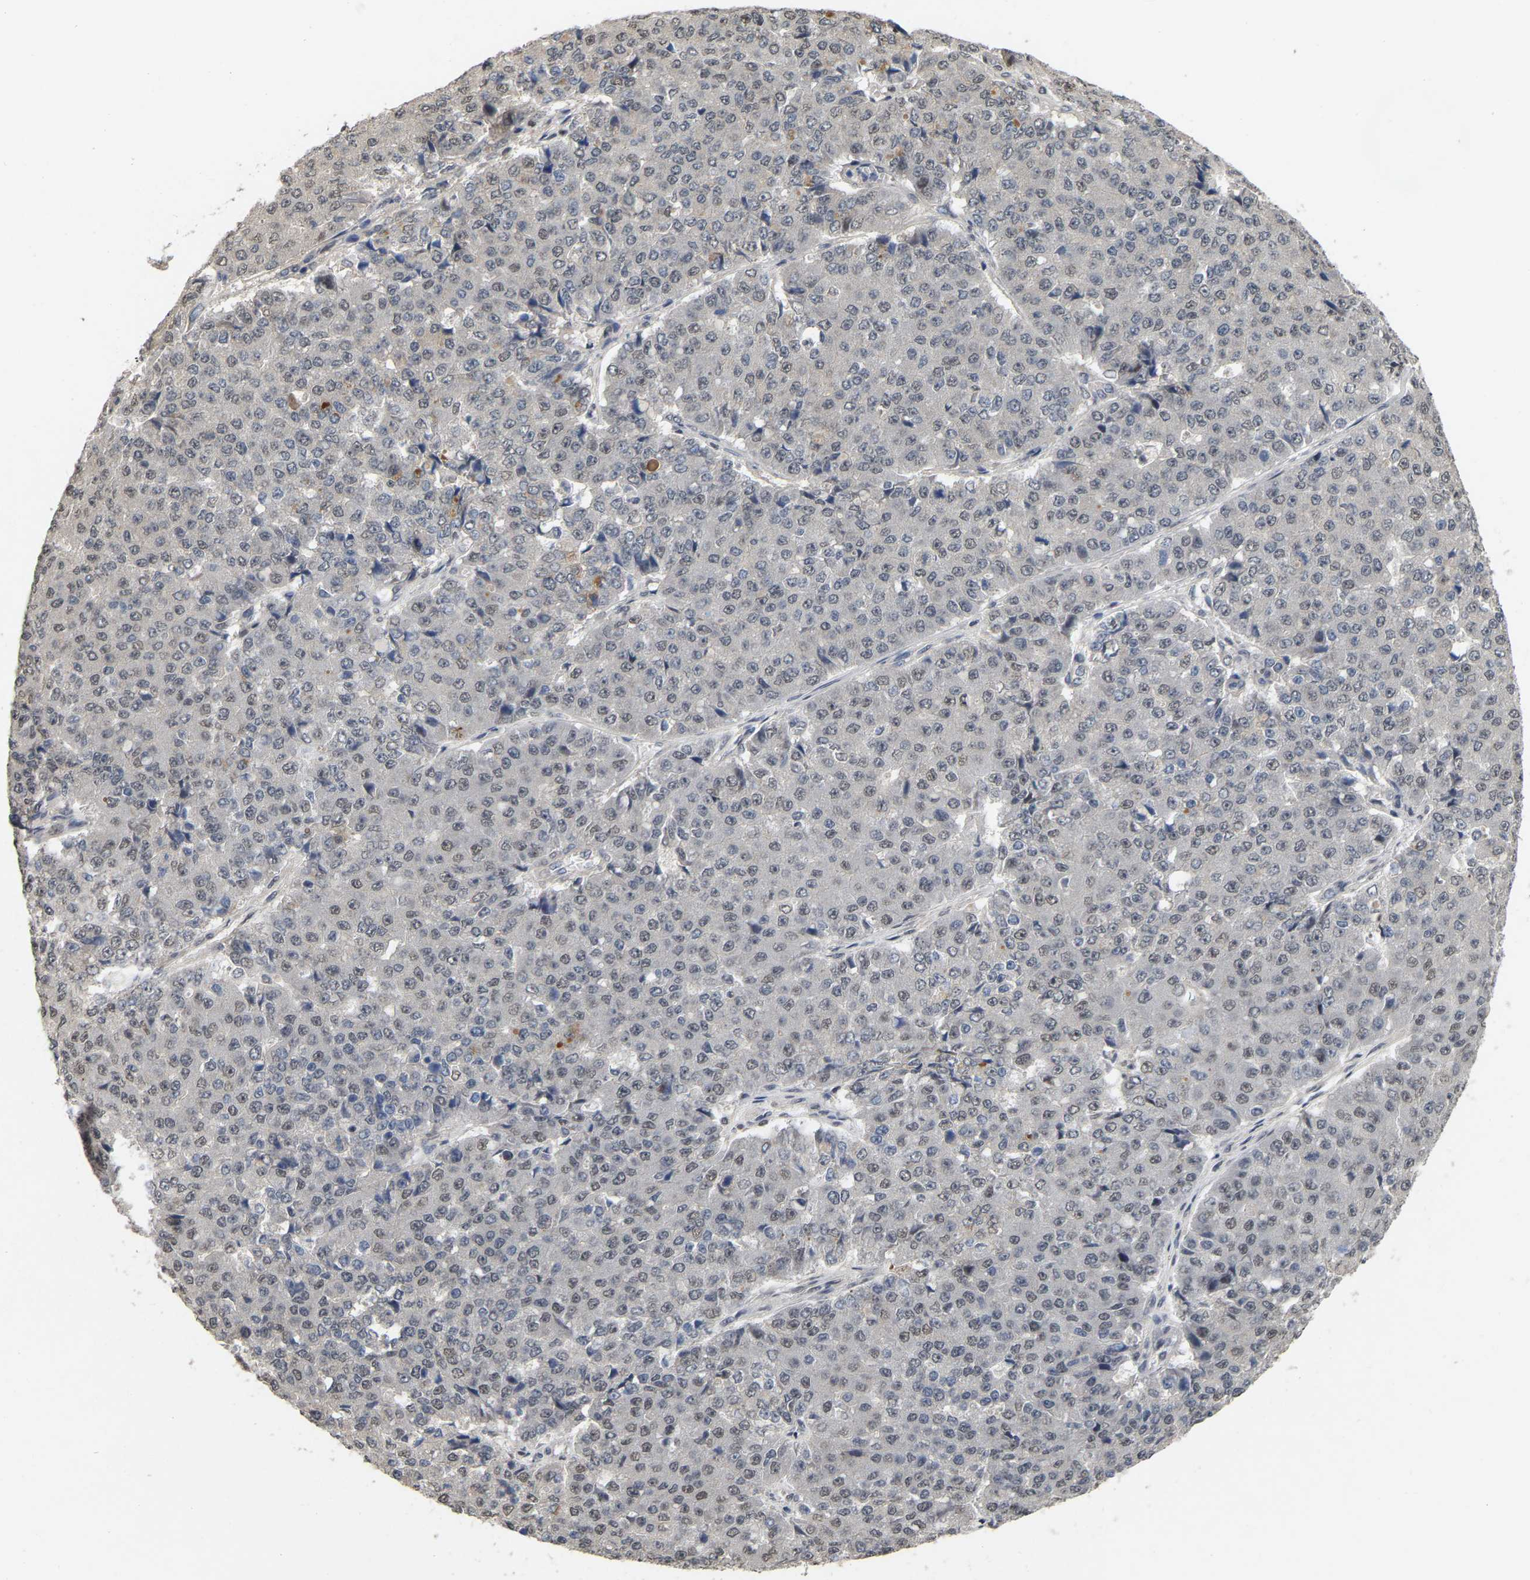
{"staining": {"intensity": "weak", "quantity": "25%-75%", "location": "nuclear"}, "tissue": "pancreatic cancer", "cell_type": "Tumor cells", "image_type": "cancer", "snomed": [{"axis": "morphology", "description": "Adenocarcinoma, NOS"}, {"axis": "topography", "description": "Pancreas"}], "caption": "Brown immunohistochemical staining in human pancreatic cancer (adenocarcinoma) demonstrates weak nuclear staining in about 25%-75% of tumor cells. The staining was performed using DAB (3,3'-diaminobenzidine) to visualize the protein expression in brown, while the nuclei were stained in blue with hematoxylin (Magnification: 20x).", "gene": "RUVBL1", "patient": {"sex": "male", "age": 50}}